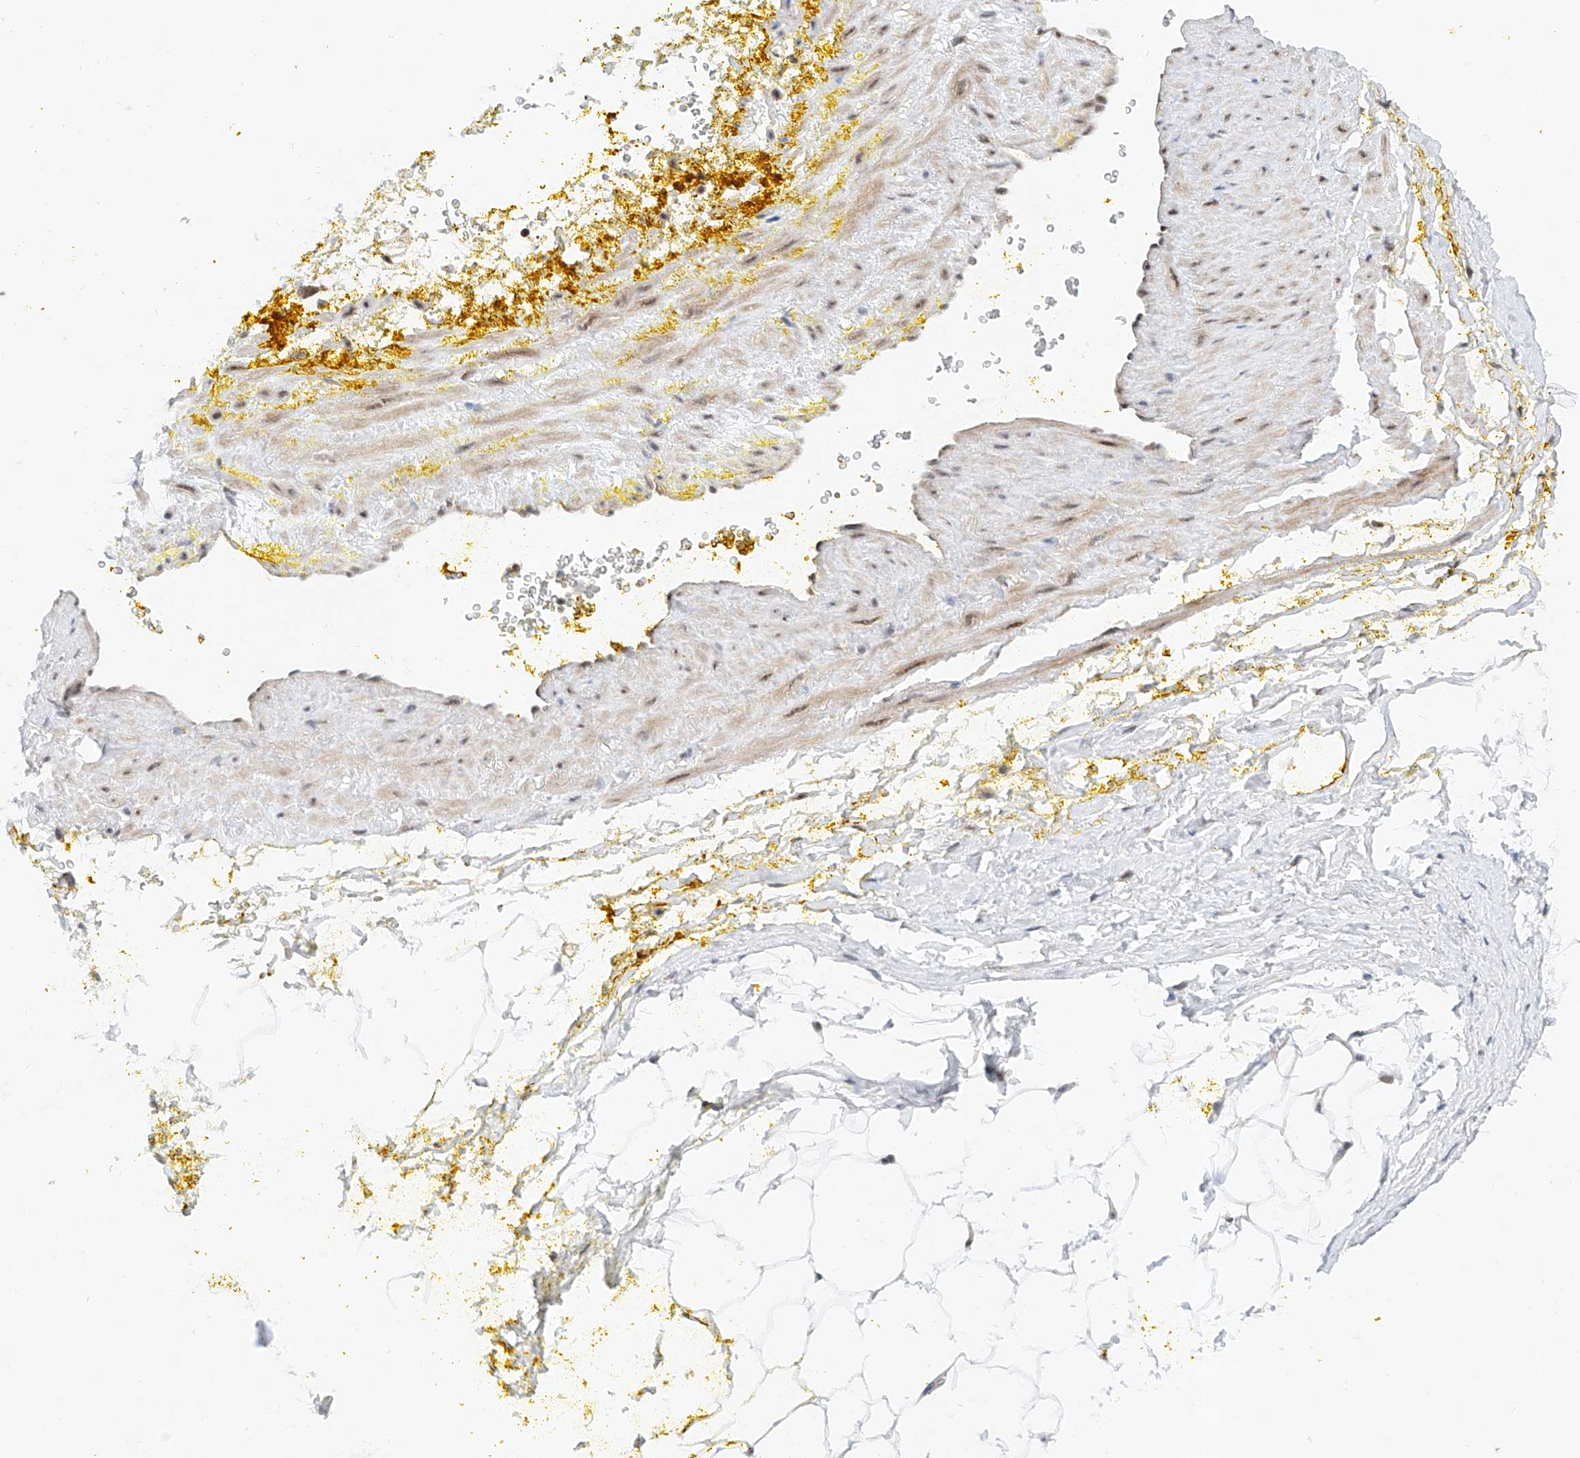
{"staining": {"intensity": "weak", "quantity": ">75%", "location": "nuclear"}, "tissue": "adipose tissue", "cell_type": "Adipocytes", "image_type": "normal", "snomed": [{"axis": "morphology", "description": "Normal tissue, NOS"}, {"axis": "morphology", "description": "Adenocarcinoma, Low grade"}, {"axis": "topography", "description": "Prostate"}, {"axis": "topography", "description": "Peripheral nerve tissue"}], "caption": "Immunohistochemical staining of normal human adipose tissue displays >75% levels of weak nuclear protein staining in about >75% of adipocytes. (IHC, brightfield microscopy, high magnification).", "gene": "SNRNP200", "patient": {"sex": "male", "age": 63}}